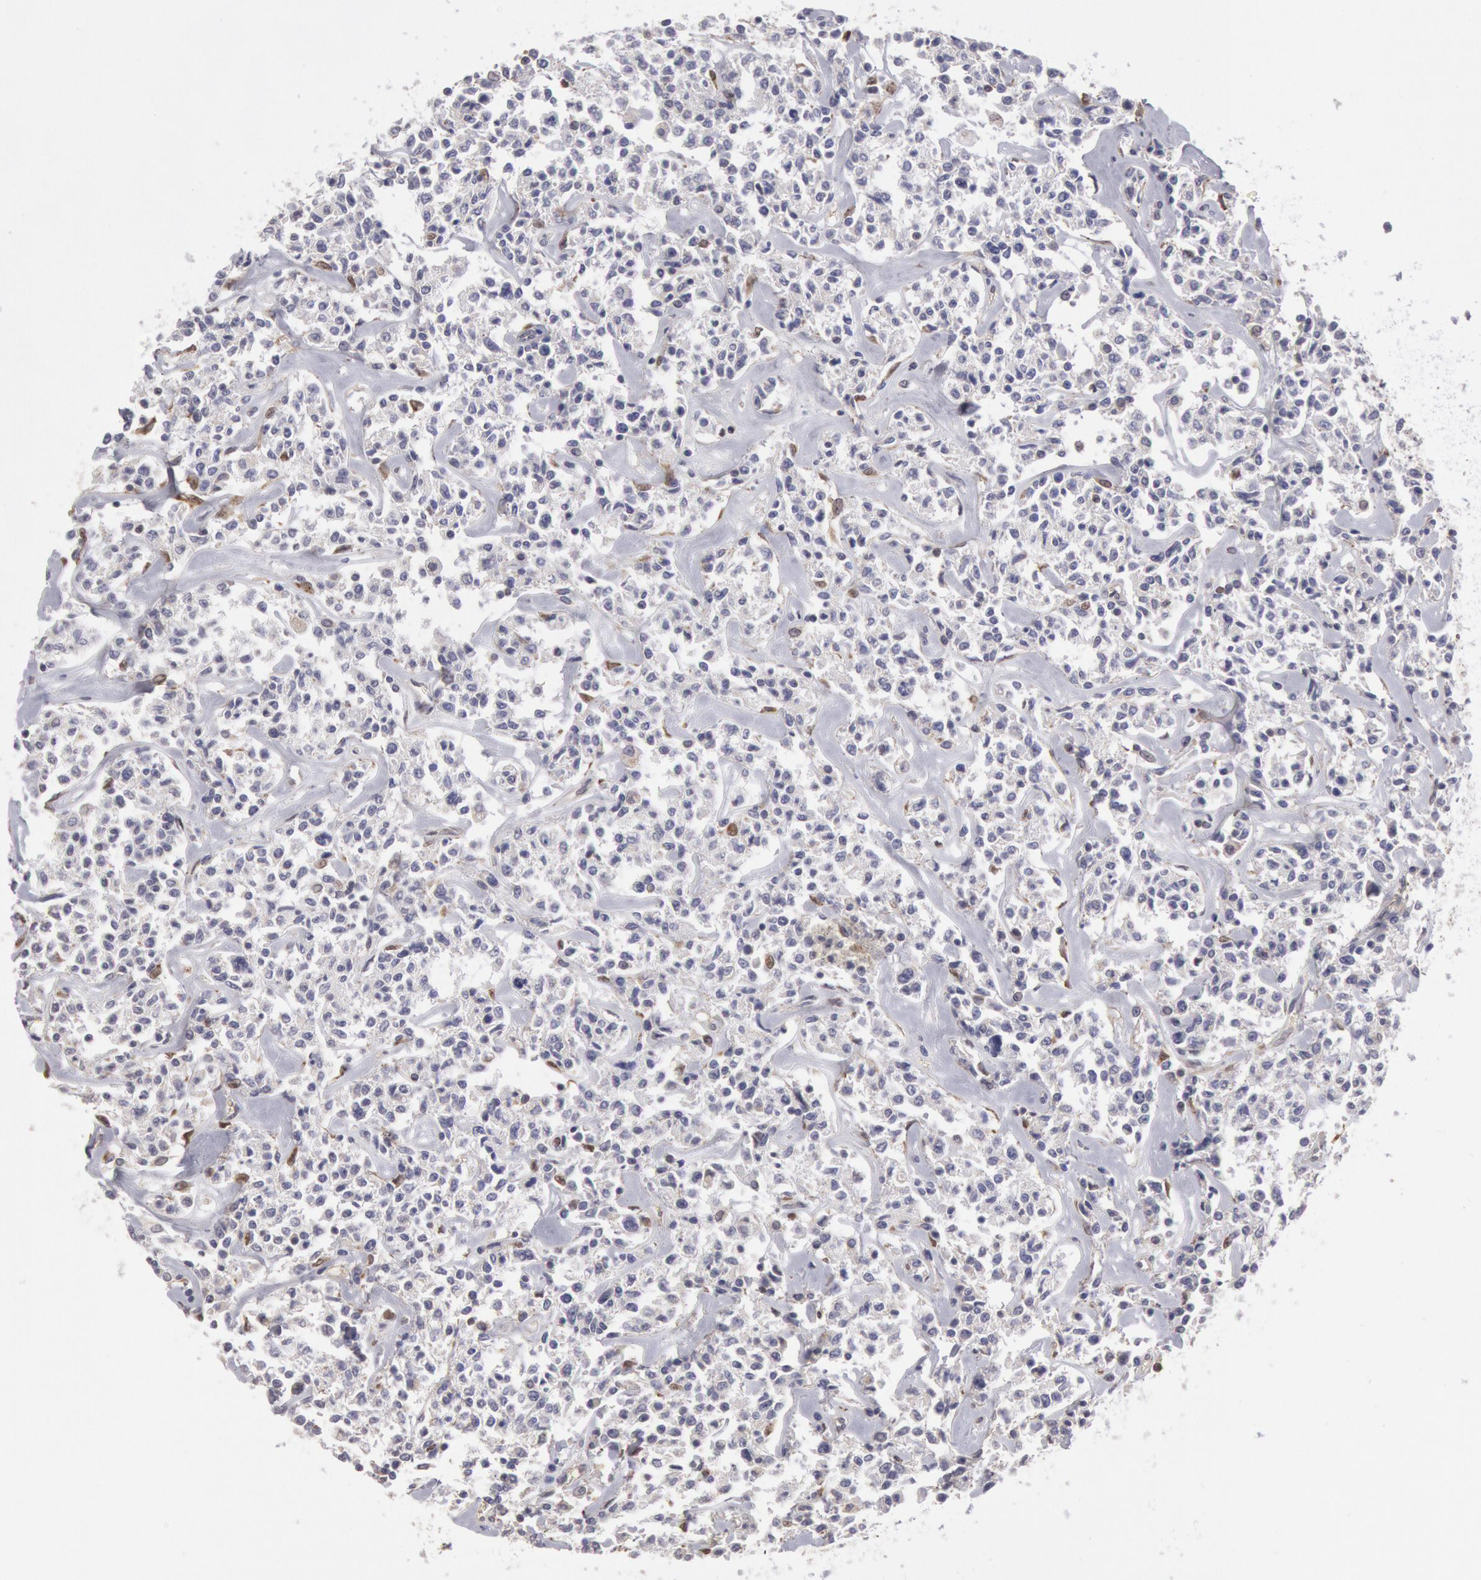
{"staining": {"intensity": "negative", "quantity": "none", "location": "none"}, "tissue": "lymphoma", "cell_type": "Tumor cells", "image_type": "cancer", "snomed": [{"axis": "morphology", "description": "Malignant lymphoma, non-Hodgkin's type, Low grade"}, {"axis": "topography", "description": "Small intestine"}], "caption": "The photomicrograph displays no significant staining in tumor cells of malignant lymphoma, non-Hodgkin's type (low-grade).", "gene": "MPST", "patient": {"sex": "female", "age": 59}}